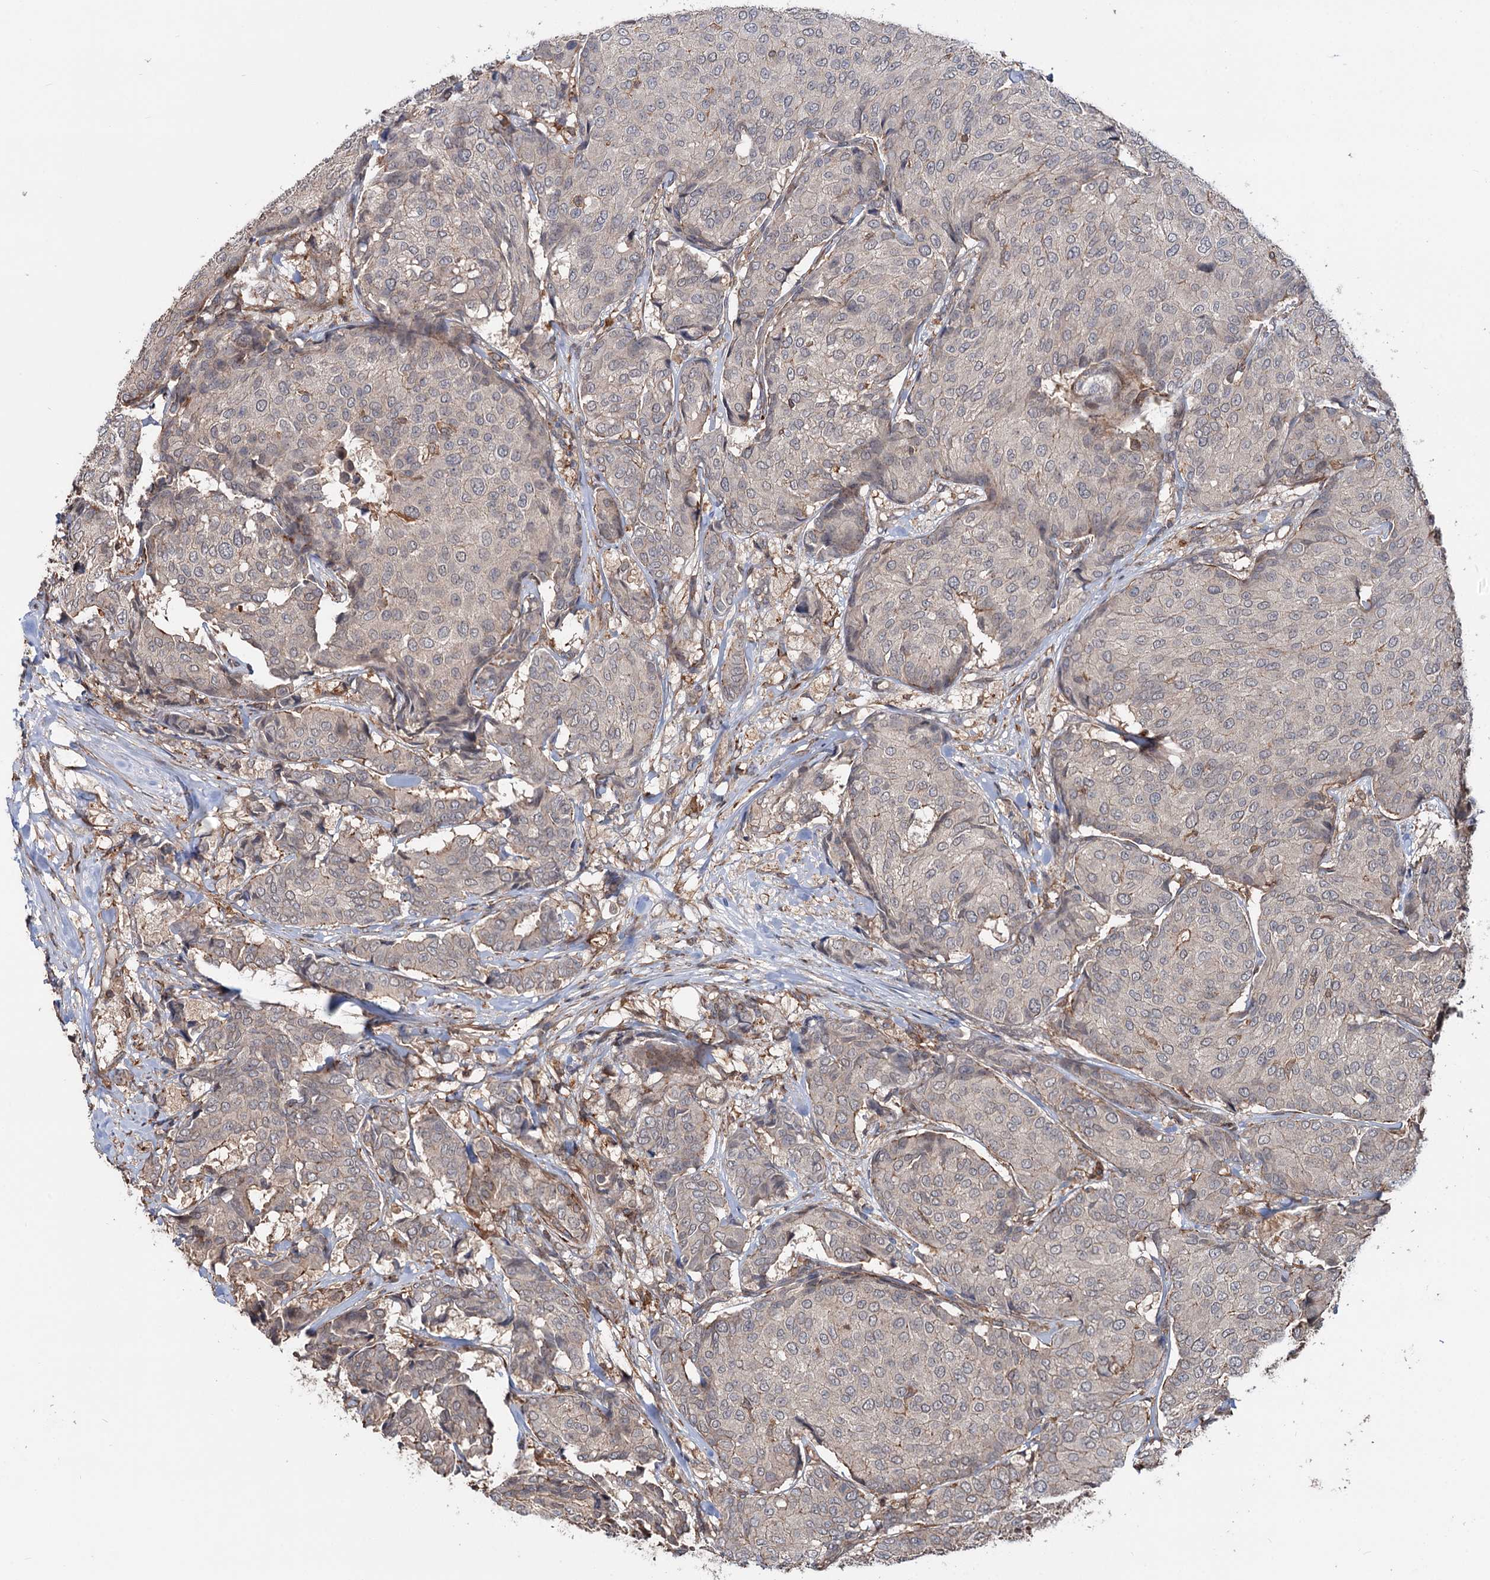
{"staining": {"intensity": "negative", "quantity": "none", "location": "none"}, "tissue": "breast cancer", "cell_type": "Tumor cells", "image_type": "cancer", "snomed": [{"axis": "morphology", "description": "Duct carcinoma"}, {"axis": "topography", "description": "Breast"}], "caption": "IHC of invasive ductal carcinoma (breast) reveals no expression in tumor cells.", "gene": "GRIP1", "patient": {"sex": "female", "age": 75}}